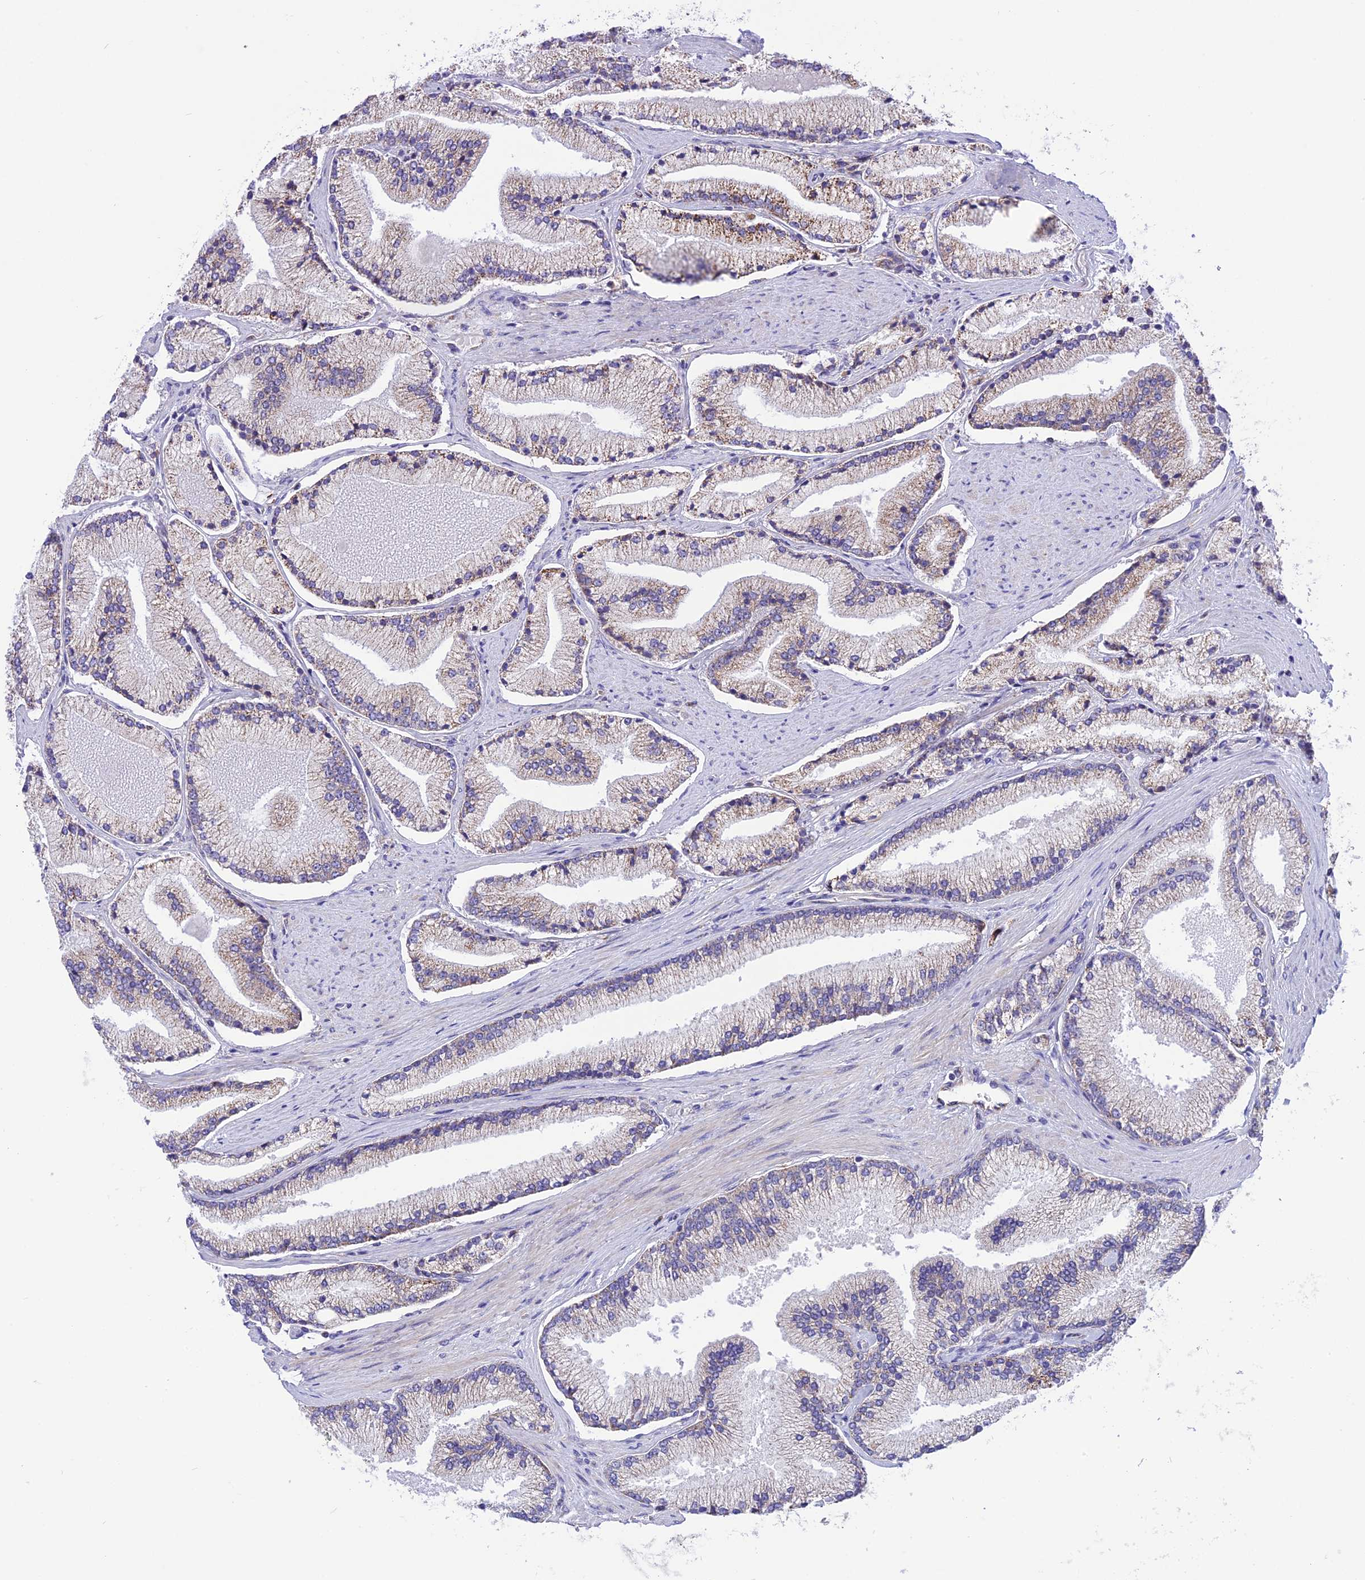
{"staining": {"intensity": "moderate", "quantity": "<25%", "location": "cytoplasmic/membranous"}, "tissue": "prostate cancer", "cell_type": "Tumor cells", "image_type": "cancer", "snomed": [{"axis": "morphology", "description": "Adenocarcinoma, High grade"}, {"axis": "topography", "description": "Prostate"}], "caption": "Immunohistochemistry (DAB) staining of prostate cancer exhibits moderate cytoplasmic/membranous protein positivity in approximately <25% of tumor cells.", "gene": "ARMCX6", "patient": {"sex": "male", "age": 67}}